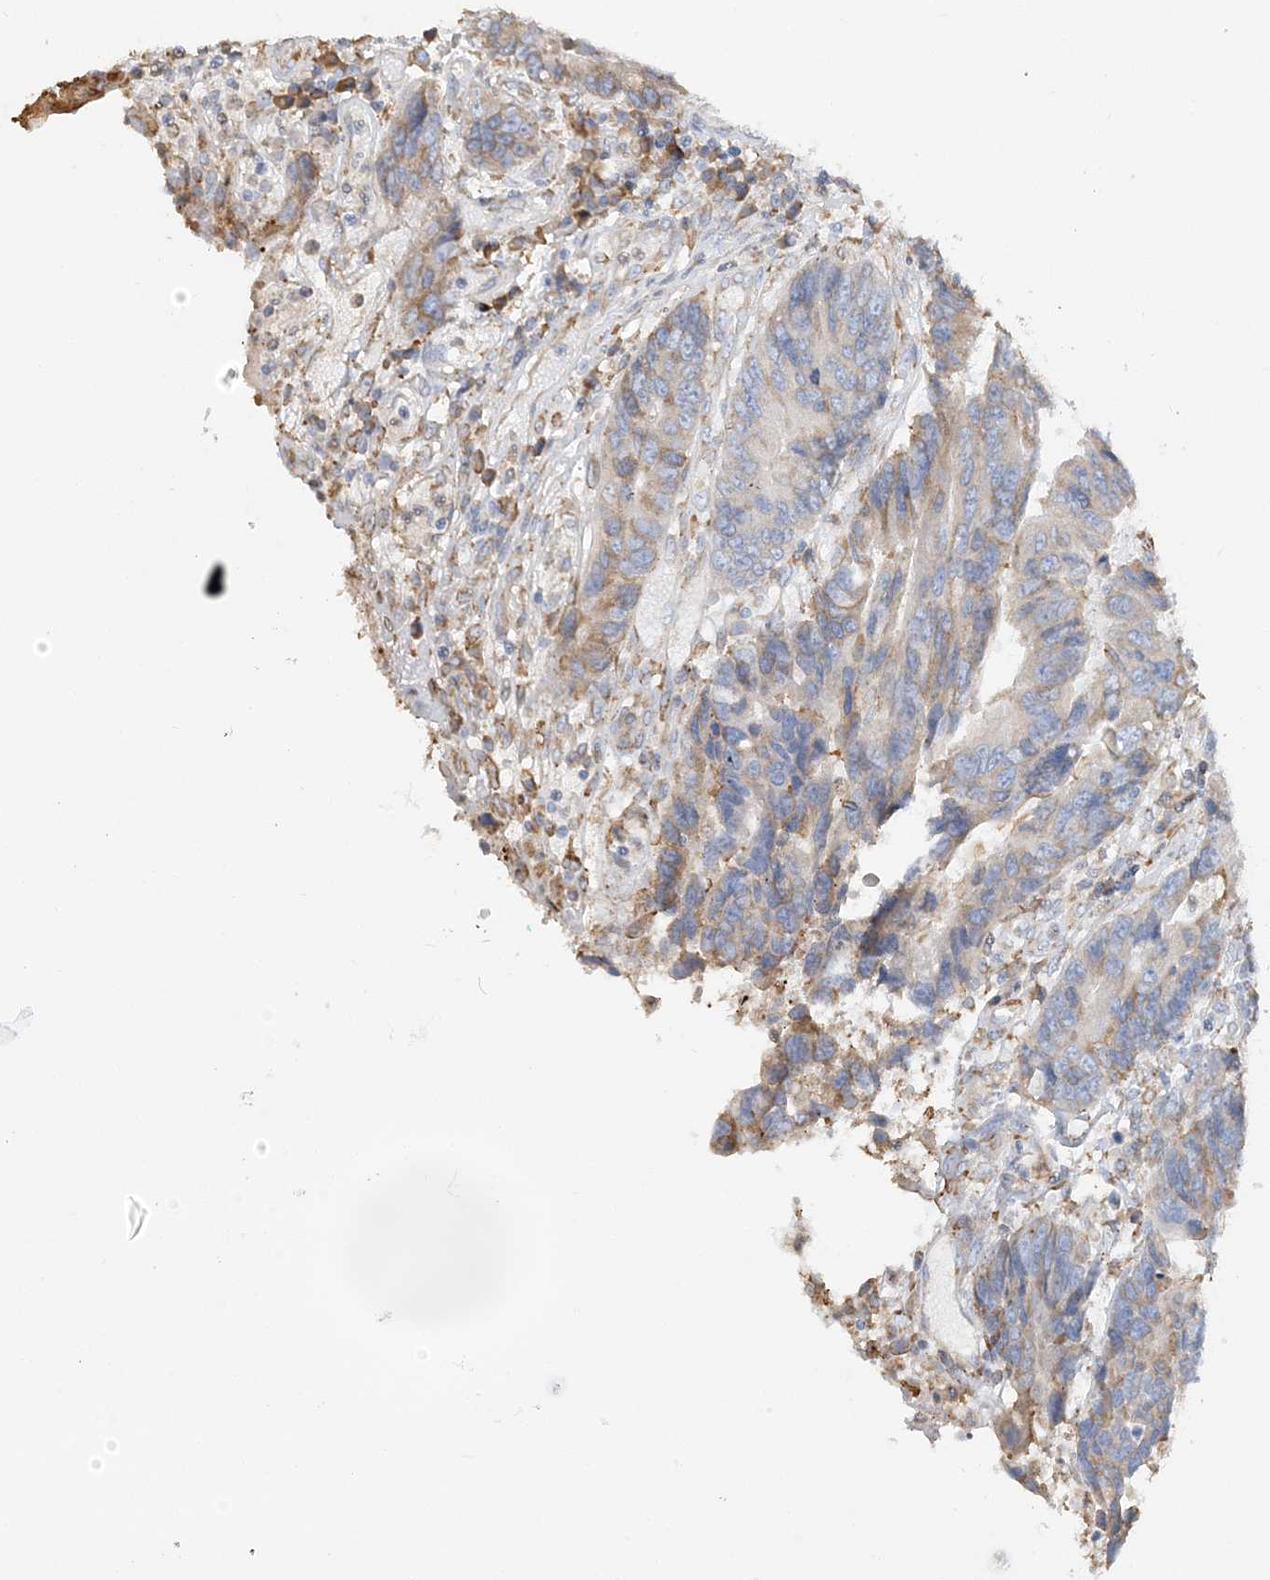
{"staining": {"intensity": "moderate", "quantity": "<25%", "location": "cytoplasmic/membranous"}, "tissue": "colorectal cancer", "cell_type": "Tumor cells", "image_type": "cancer", "snomed": [{"axis": "morphology", "description": "Adenocarcinoma, NOS"}, {"axis": "topography", "description": "Rectum"}], "caption": "A micrograph of human colorectal adenocarcinoma stained for a protein displays moderate cytoplasmic/membranous brown staining in tumor cells.", "gene": "TBC1D5", "patient": {"sex": "male", "age": 84}}